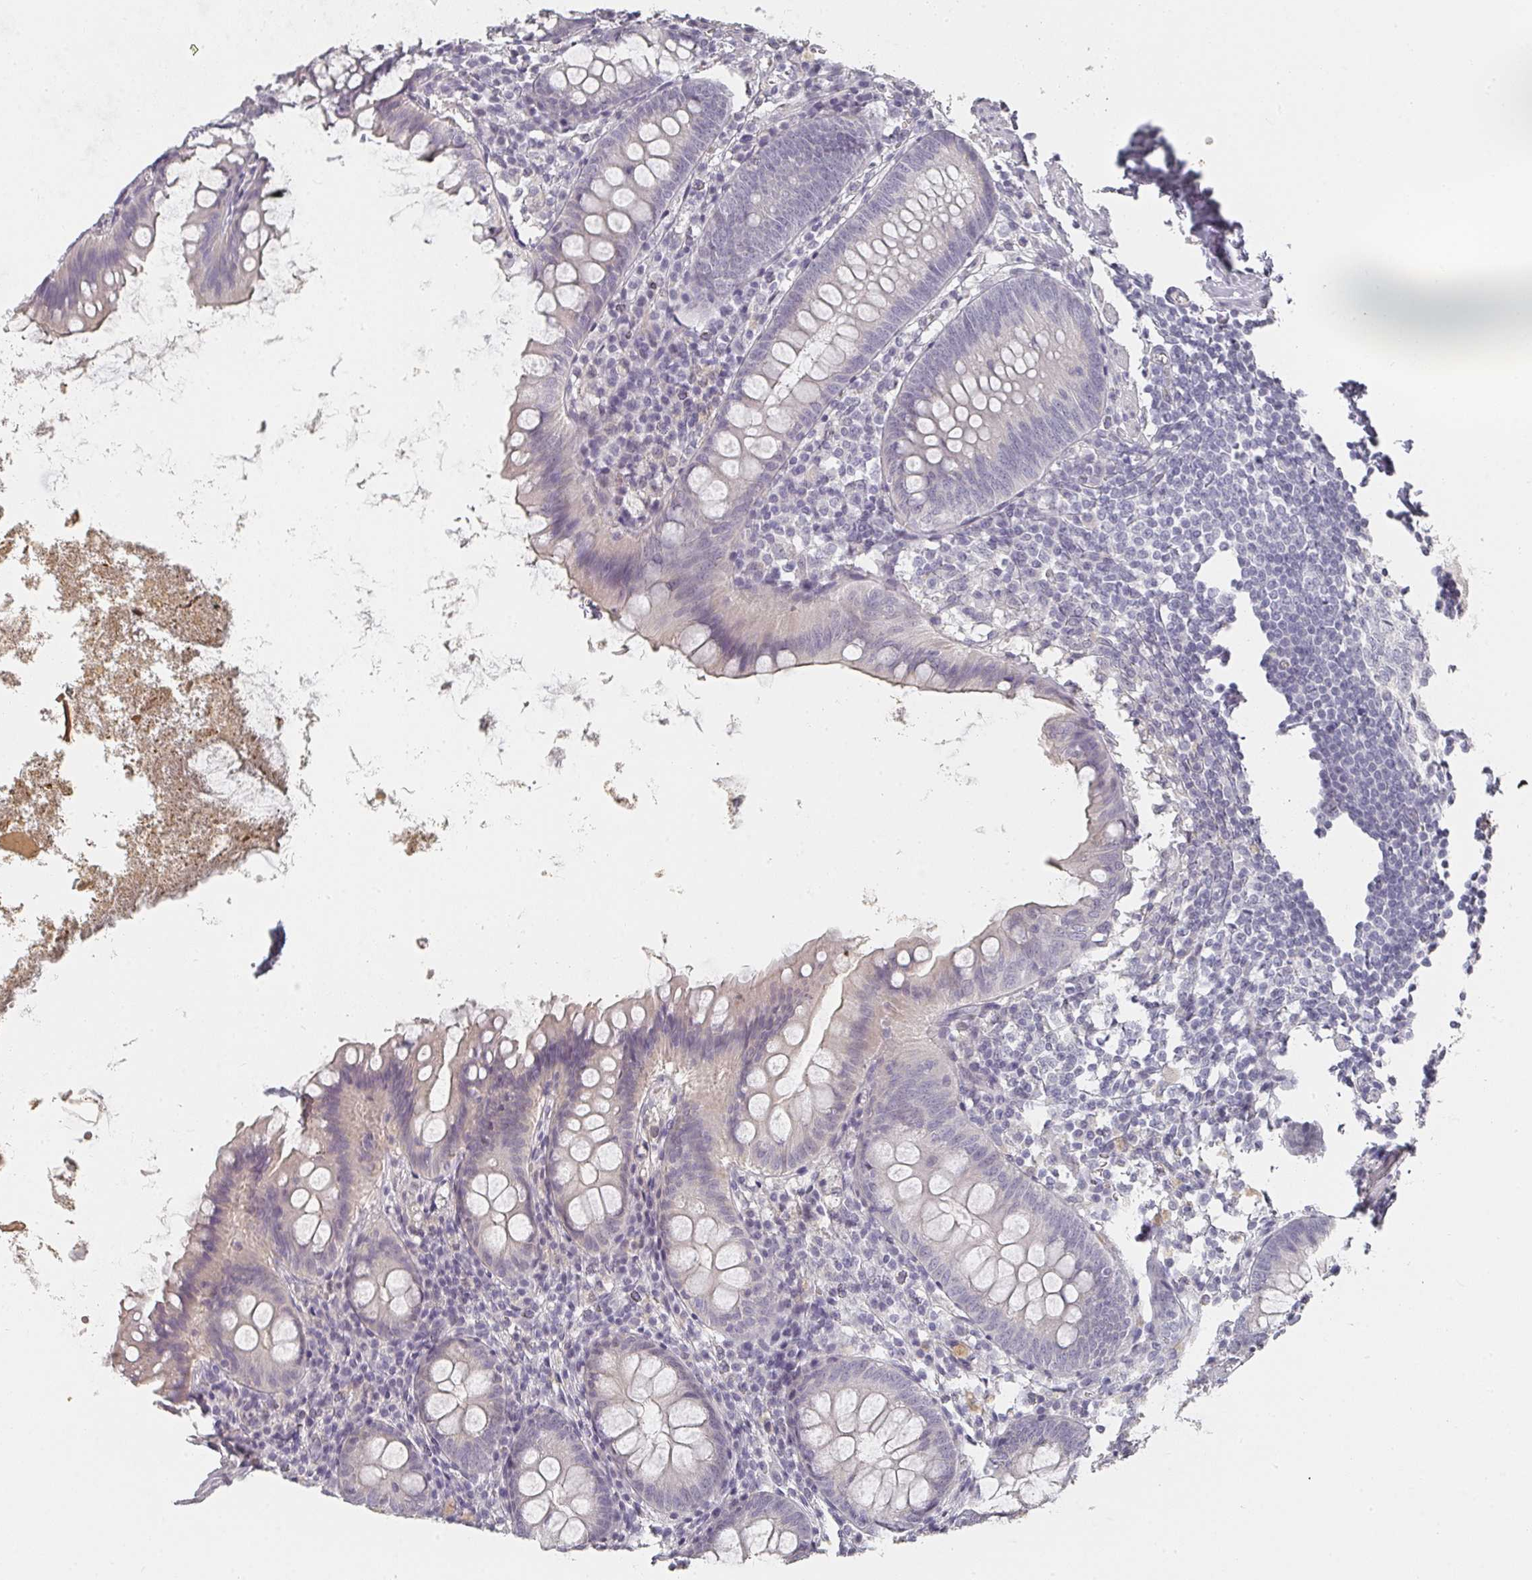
{"staining": {"intensity": "negative", "quantity": "none", "location": "none"}, "tissue": "appendix", "cell_type": "Glandular cells", "image_type": "normal", "snomed": [{"axis": "morphology", "description": "Normal tissue, NOS"}, {"axis": "topography", "description": "Appendix"}], "caption": "This photomicrograph is of unremarkable appendix stained with immunohistochemistry to label a protein in brown with the nuclei are counter-stained blue. There is no staining in glandular cells. (DAB (3,3'-diaminobenzidine) IHC with hematoxylin counter stain).", "gene": "SHISA2", "patient": {"sex": "female", "age": 51}}